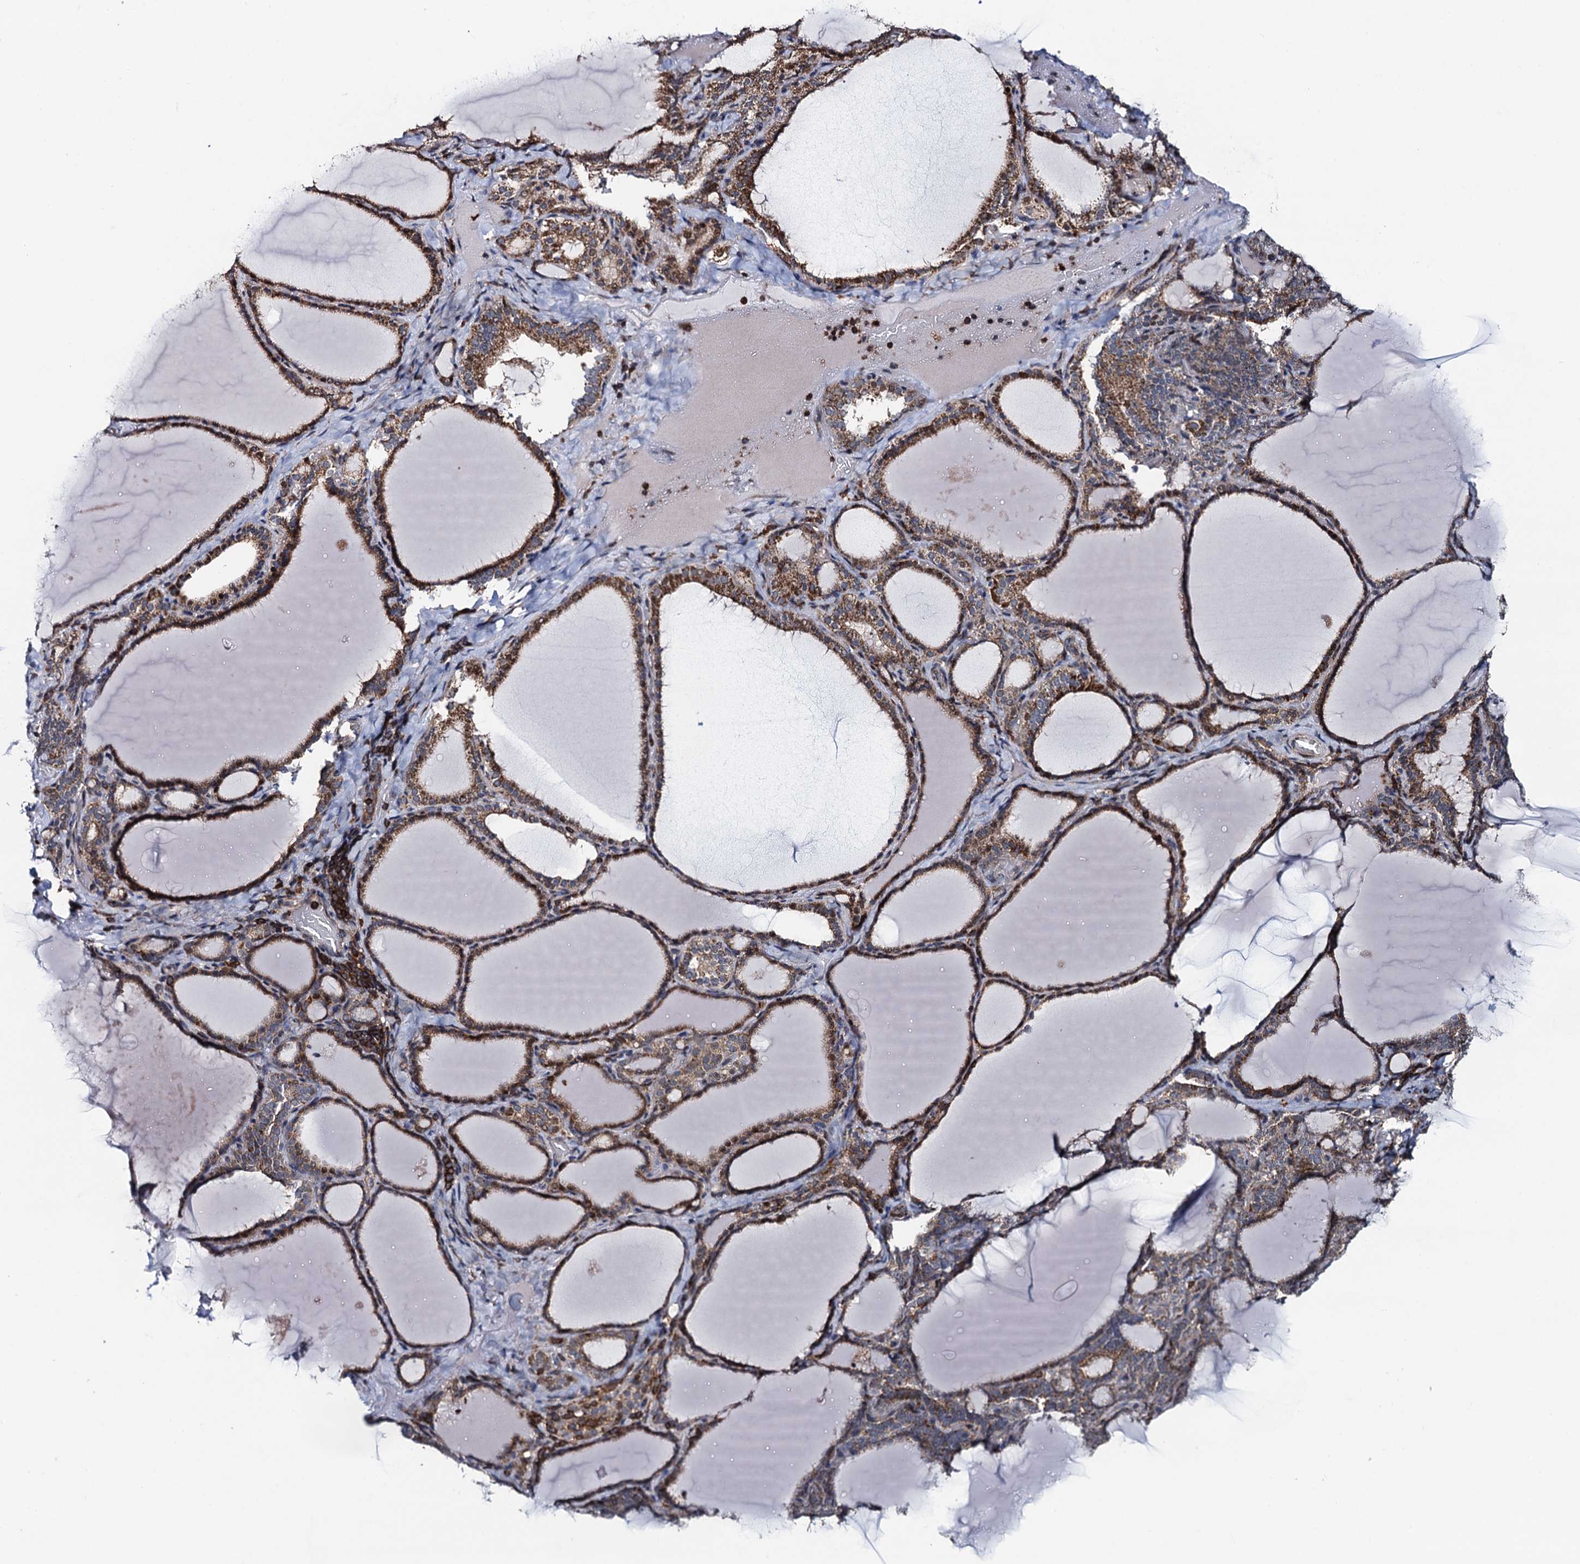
{"staining": {"intensity": "moderate", "quantity": ">75%", "location": "cytoplasmic/membranous"}, "tissue": "thyroid gland", "cell_type": "Glandular cells", "image_type": "normal", "snomed": [{"axis": "morphology", "description": "Normal tissue, NOS"}, {"axis": "topography", "description": "Thyroid gland"}], "caption": "Protein staining demonstrates moderate cytoplasmic/membranous positivity in about >75% of glandular cells in normal thyroid gland.", "gene": "CCDC102A", "patient": {"sex": "female", "age": 39}}